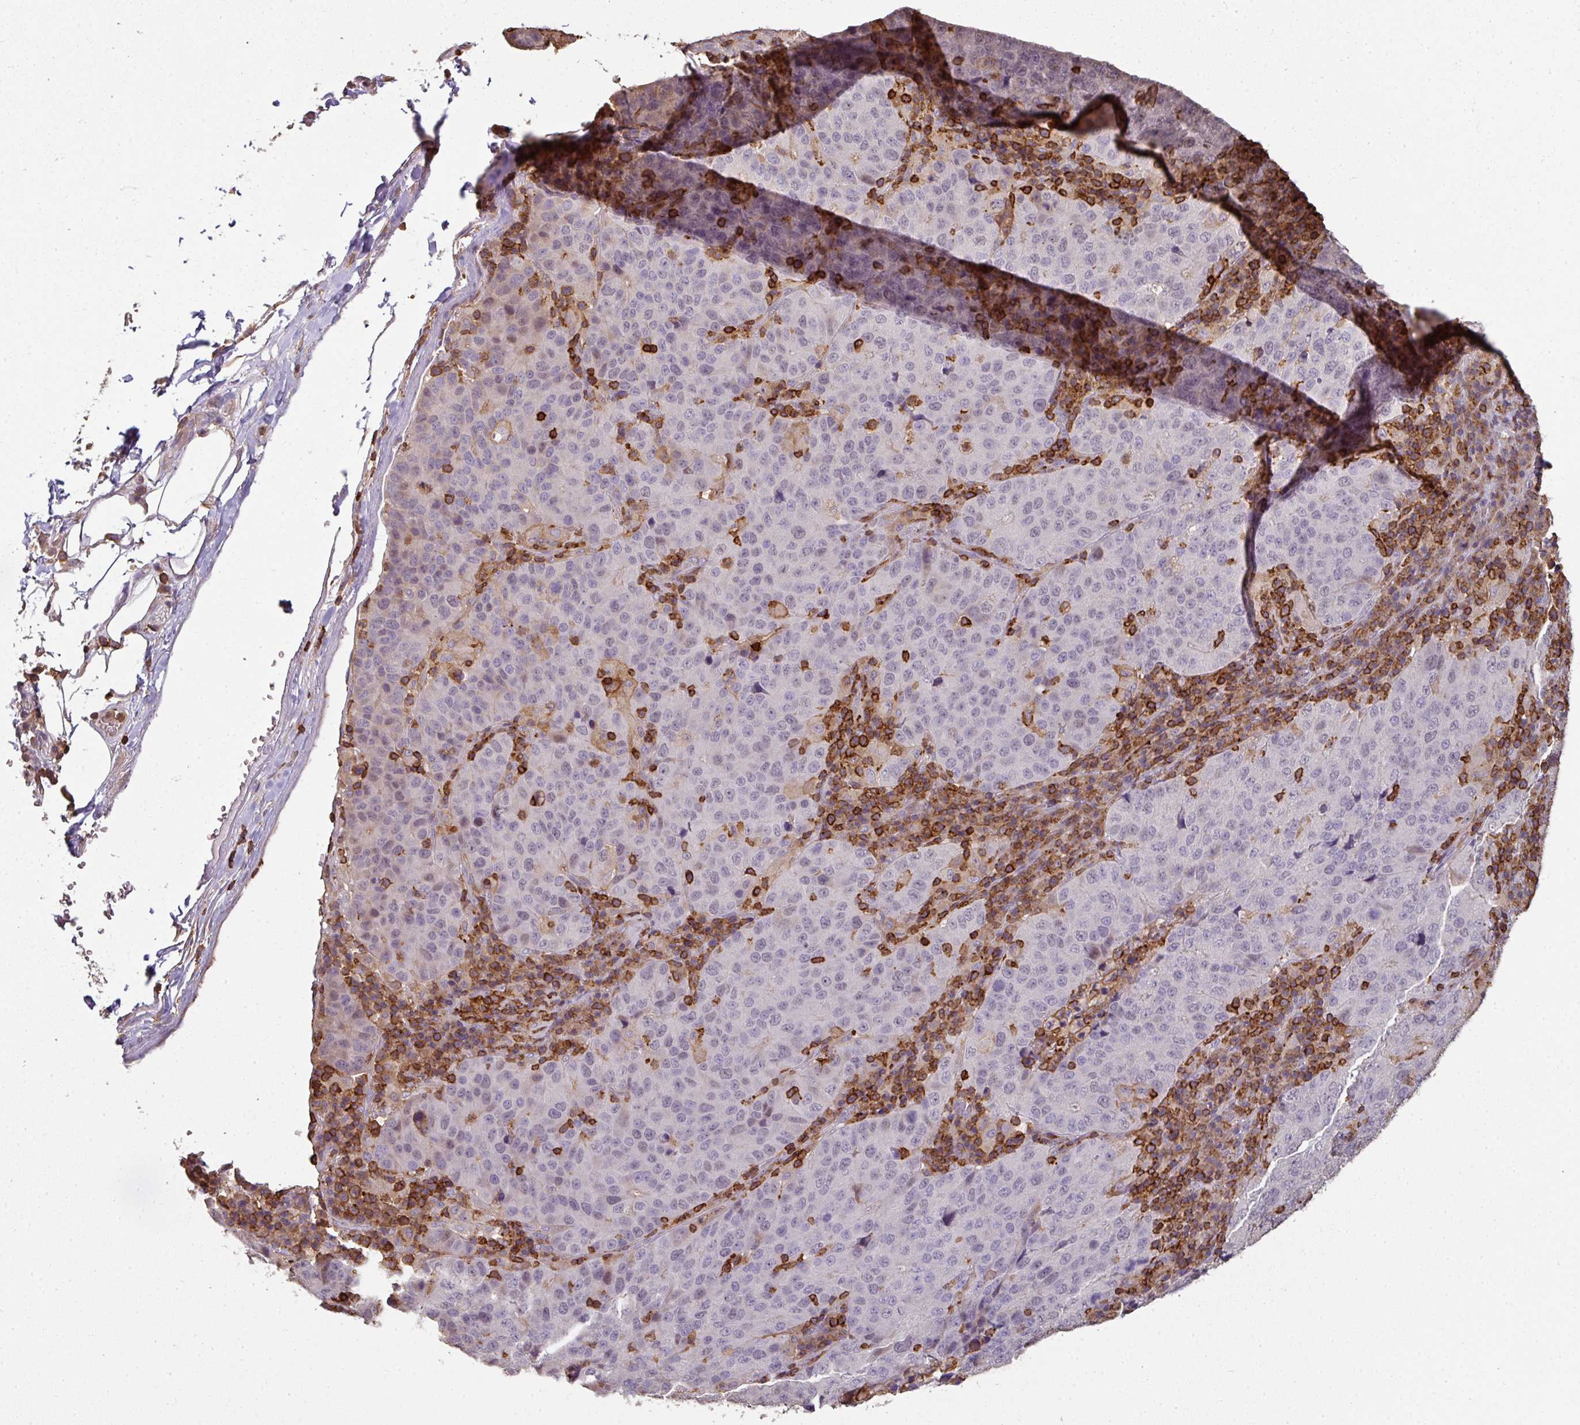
{"staining": {"intensity": "negative", "quantity": "none", "location": "none"}, "tissue": "stomach cancer", "cell_type": "Tumor cells", "image_type": "cancer", "snomed": [{"axis": "morphology", "description": "Adenocarcinoma, NOS"}, {"axis": "topography", "description": "Stomach"}], "caption": "Stomach cancer was stained to show a protein in brown. There is no significant expression in tumor cells.", "gene": "OLFML2B", "patient": {"sex": "male", "age": 71}}